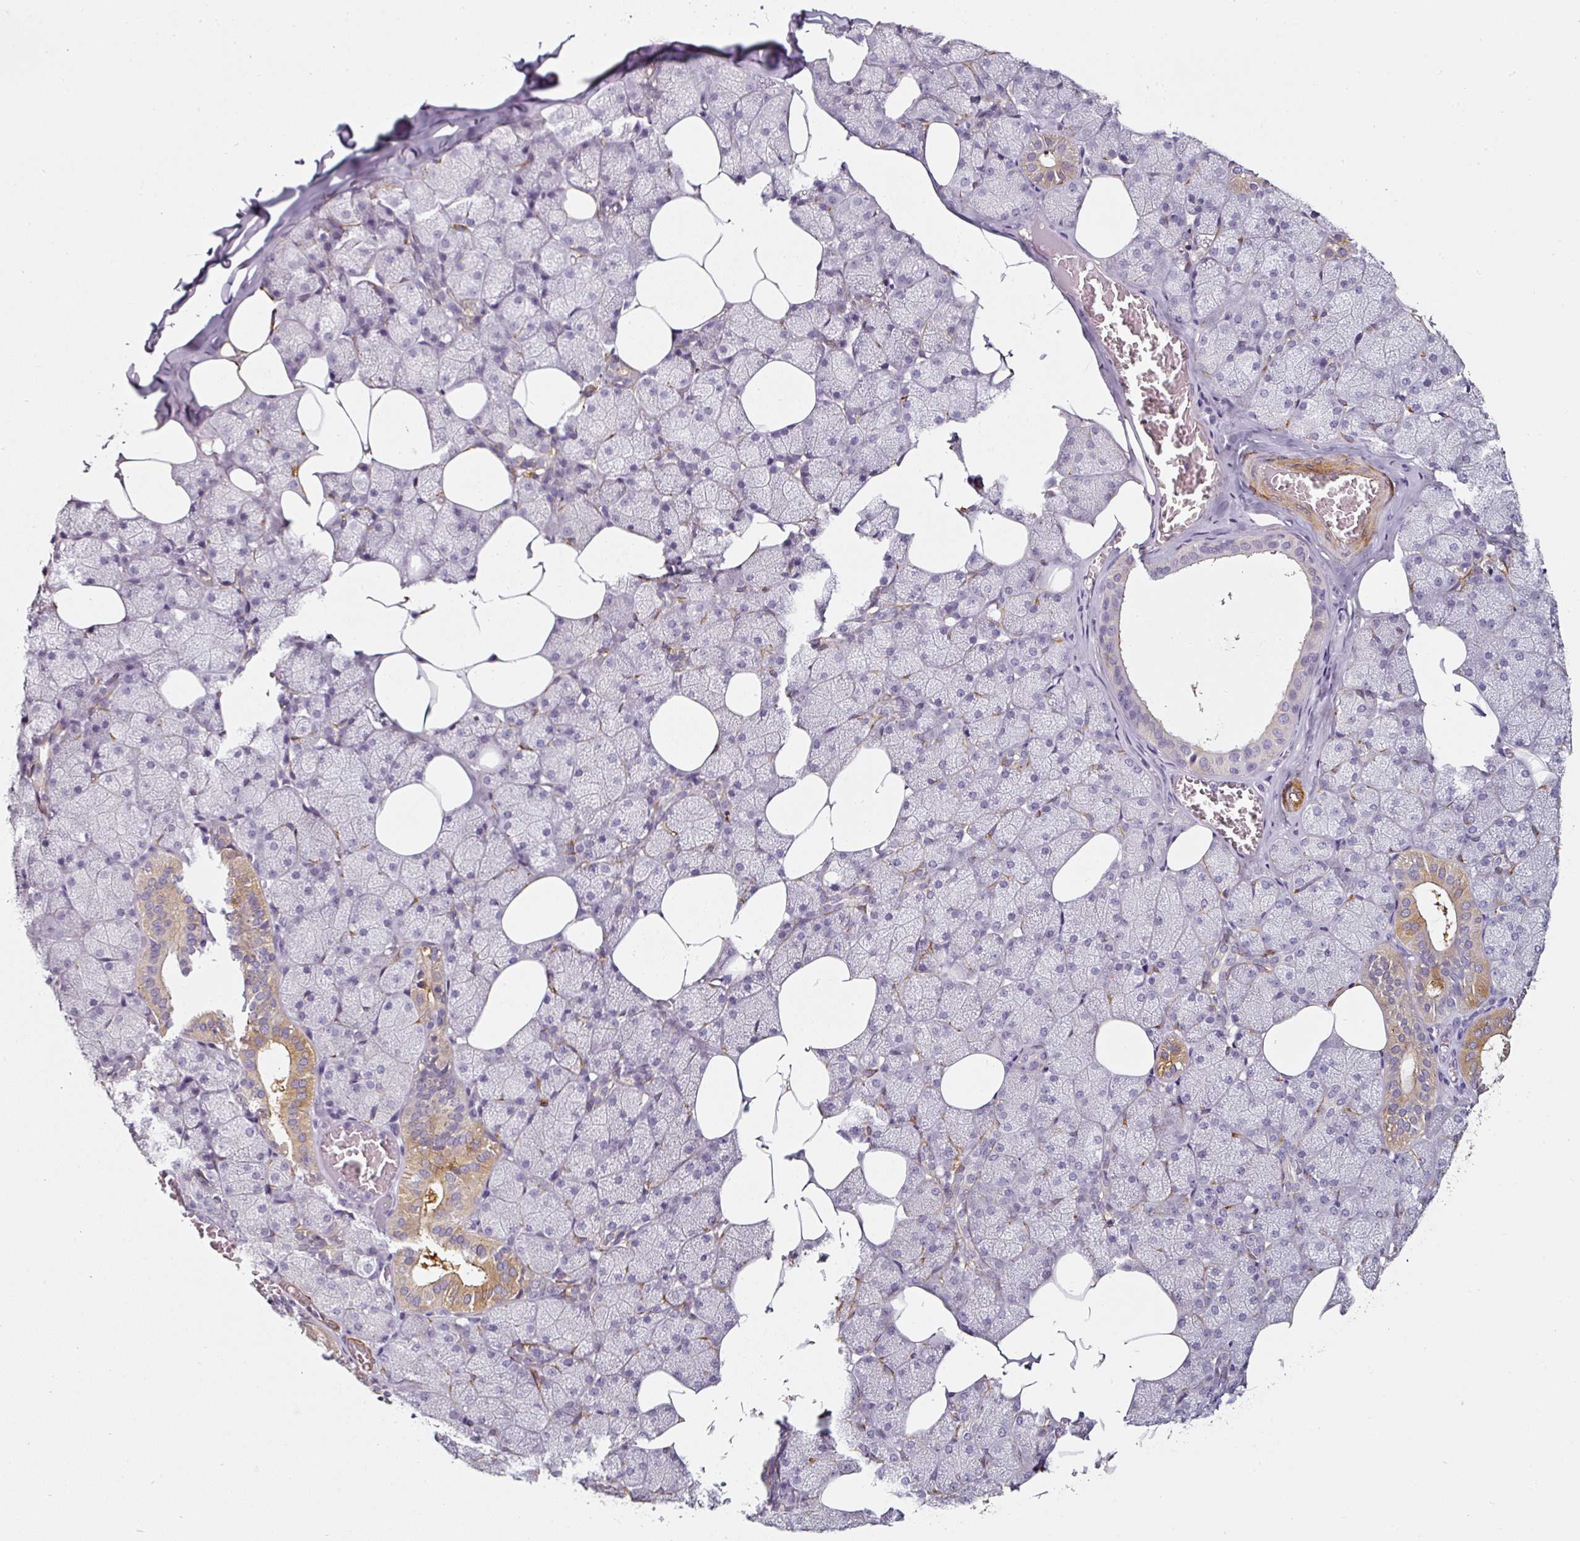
{"staining": {"intensity": "moderate", "quantity": "<25%", "location": "cytoplasmic/membranous"}, "tissue": "salivary gland", "cell_type": "Glandular cells", "image_type": "normal", "snomed": [{"axis": "morphology", "description": "Normal tissue, NOS"}, {"axis": "topography", "description": "Salivary gland"}, {"axis": "topography", "description": "Peripheral nerve tissue"}], "caption": "IHC image of benign human salivary gland stained for a protein (brown), which shows low levels of moderate cytoplasmic/membranous positivity in approximately <25% of glandular cells.", "gene": "CAP2", "patient": {"sex": "male", "age": 38}}